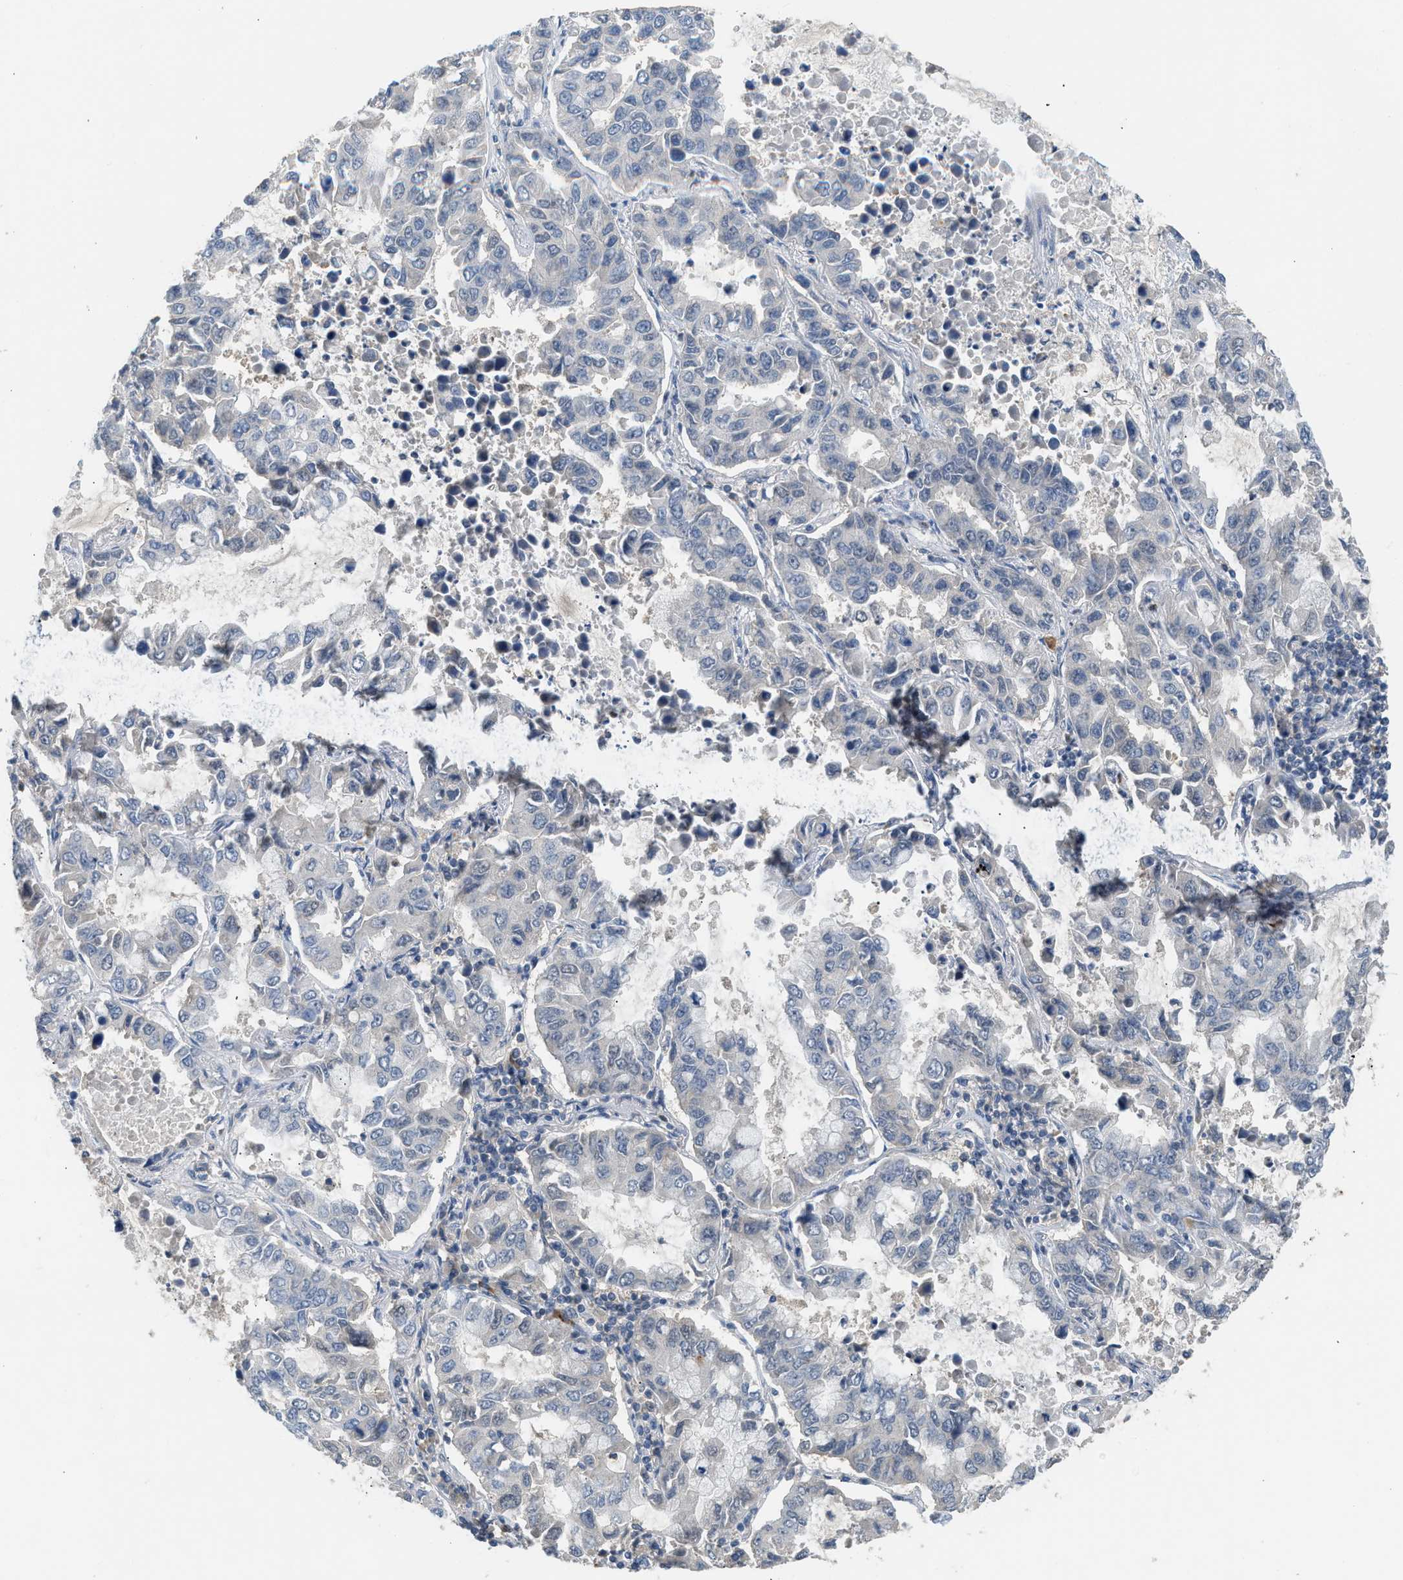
{"staining": {"intensity": "negative", "quantity": "none", "location": "none"}, "tissue": "lung cancer", "cell_type": "Tumor cells", "image_type": "cancer", "snomed": [{"axis": "morphology", "description": "Adenocarcinoma, NOS"}, {"axis": "topography", "description": "Lung"}], "caption": "Photomicrograph shows no protein positivity in tumor cells of lung cancer (adenocarcinoma) tissue. The staining is performed using DAB brown chromogen with nuclei counter-stained in using hematoxylin.", "gene": "RHBDF2", "patient": {"sex": "male", "age": 64}}